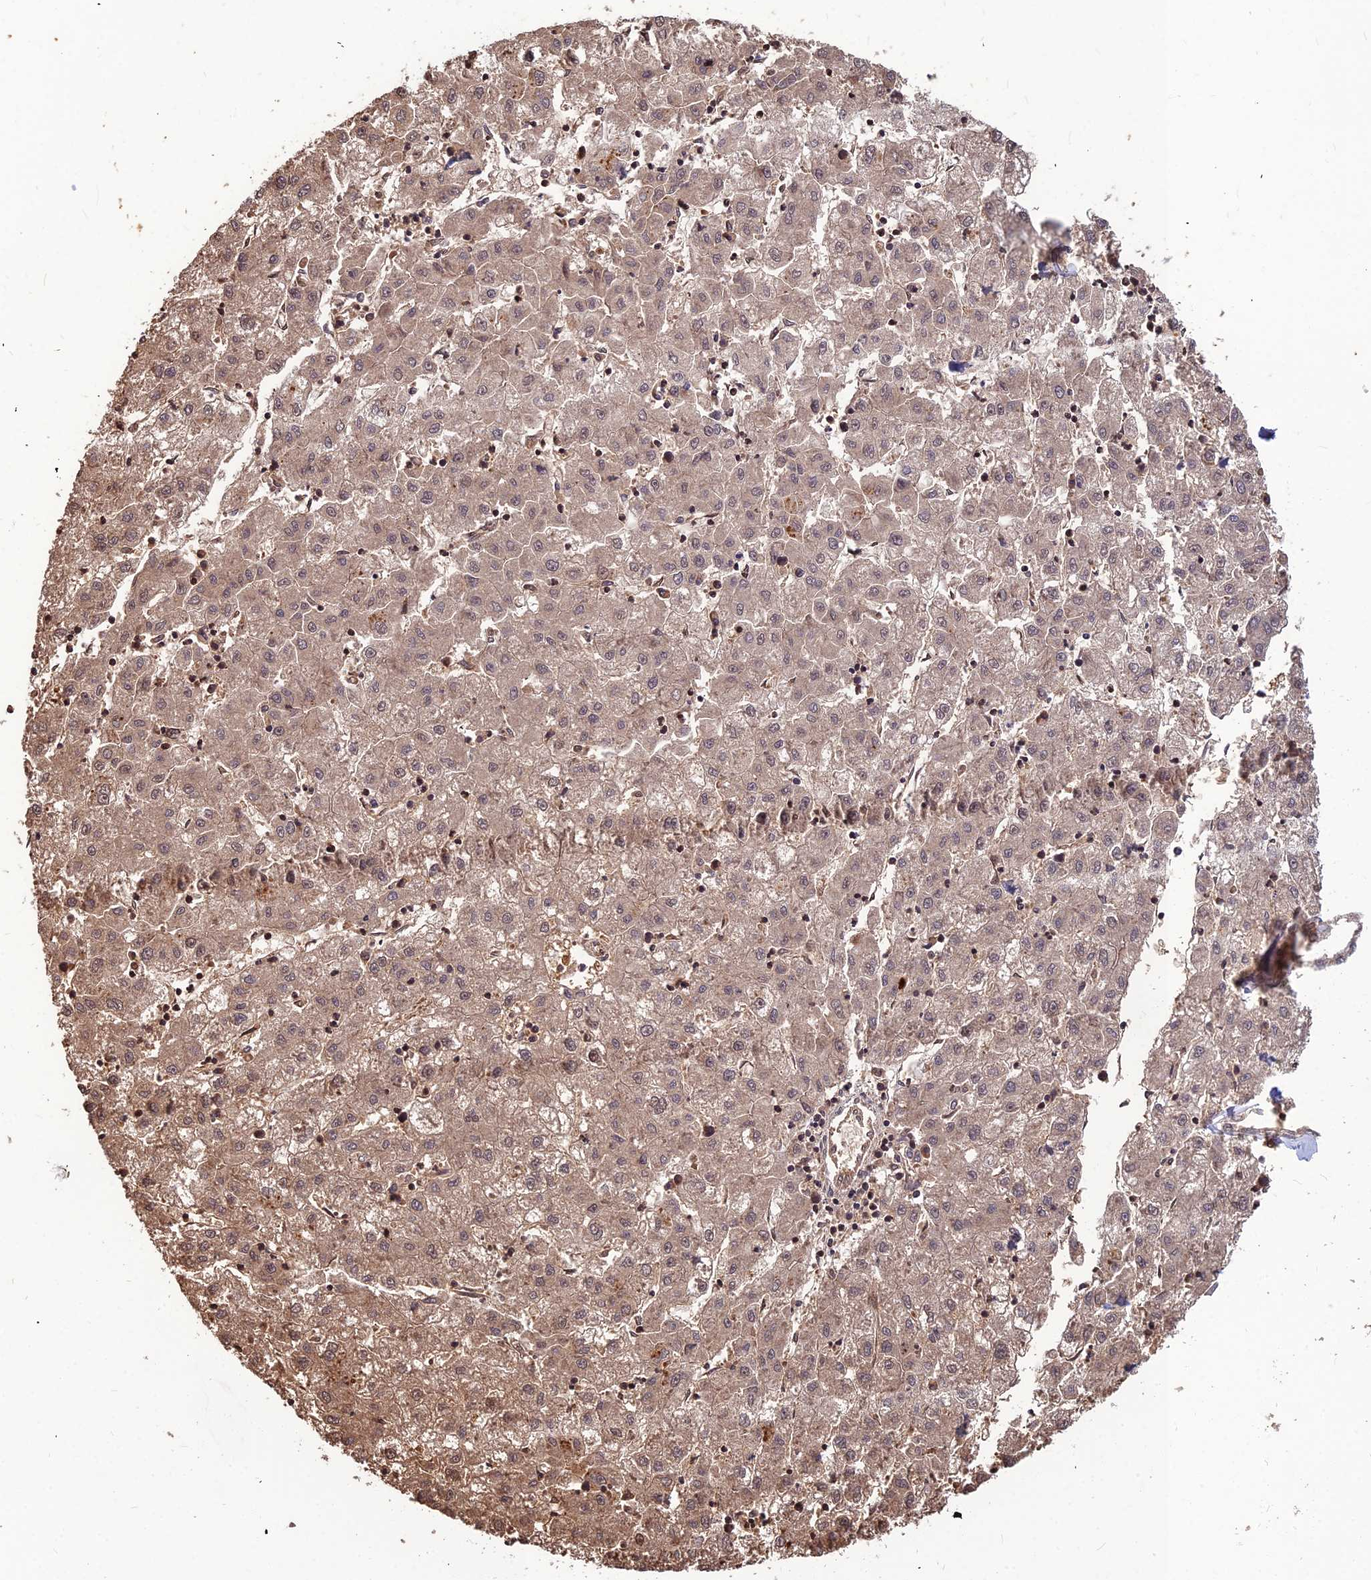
{"staining": {"intensity": "weak", "quantity": ">75%", "location": "cytoplasmic/membranous,nuclear"}, "tissue": "liver cancer", "cell_type": "Tumor cells", "image_type": "cancer", "snomed": [{"axis": "morphology", "description": "Carcinoma, Hepatocellular, NOS"}, {"axis": "topography", "description": "Liver"}], "caption": "Brown immunohistochemical staining in liver hepatocellular carcinoma shows weak cytoplasmic/membranous and nuclear staining in approximately >75% of tumor cells. The protein is stained brown, and the nuclei are stained in blue (DAB (3,3'-diaminobenzidine) IHC with brightfield microscopy, high magnification).", "gene": "ZNF467", "patient": {"sex": "male", "age": 72}}